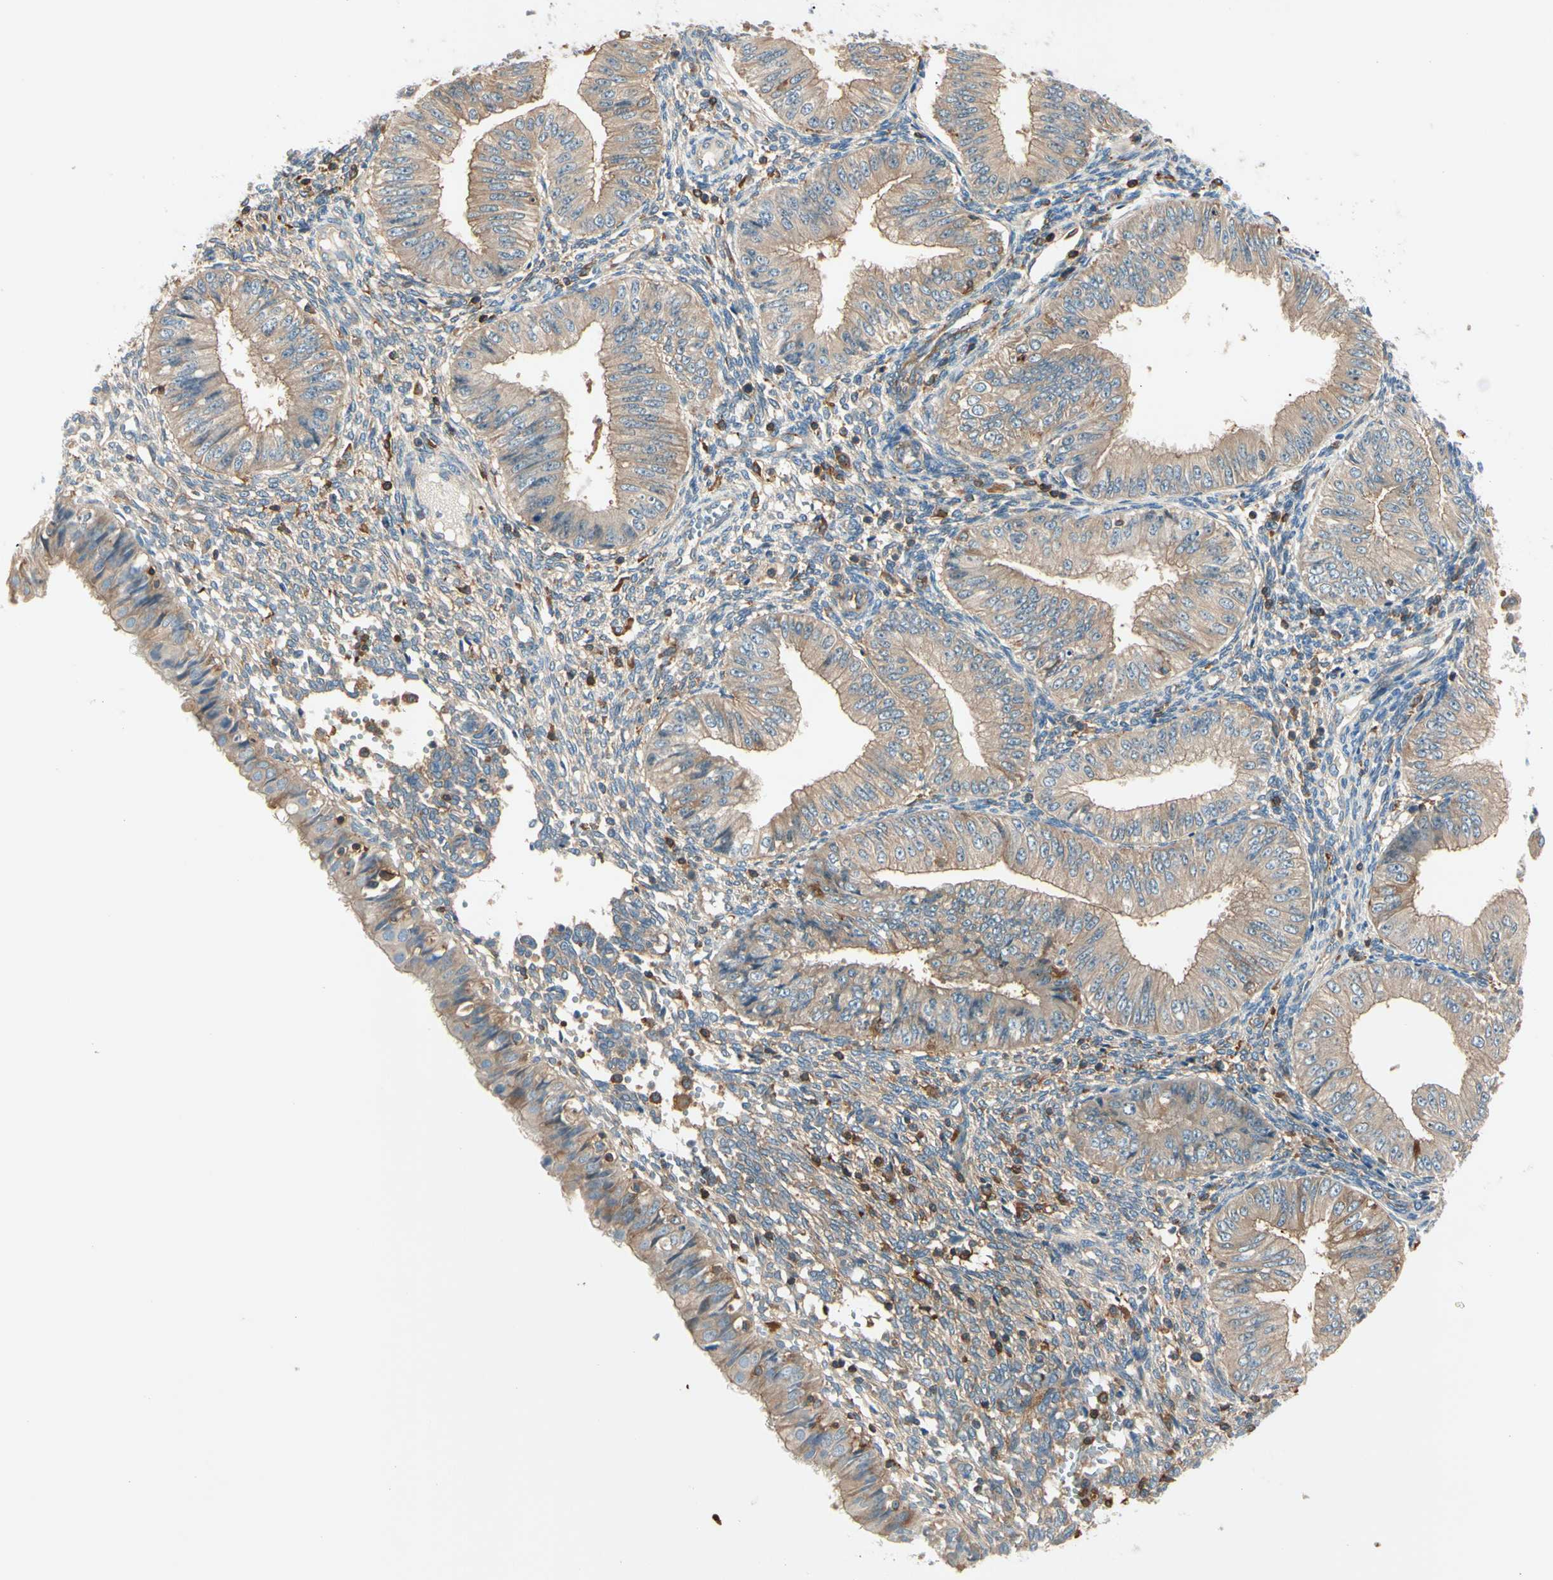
{"staining": {"intensity": "weak", "quantity": ">75%", "location": "cytoplasmic/membranous"}, "tissue": "endometrial cancer", "cell_type": "Tumor cells", "image_type": "cancer", "snomed": [{"axis": "morphology", "description": "Normal tissue, NOS"}, {"axis": "morphology", "description": "Adenocarcinoma, NOS"}, {"axis": "topography", "description": "Endometrium"}], "caption": "Endometrial cancer (adenocarcinoma) stained for a protein (brown) exhibits weak cytoplasmic/membranous positive positivity in approximately >75% of tumor cells.", "gene": "CAPZA2", "patient": {"sex": "female", "age": 53}}